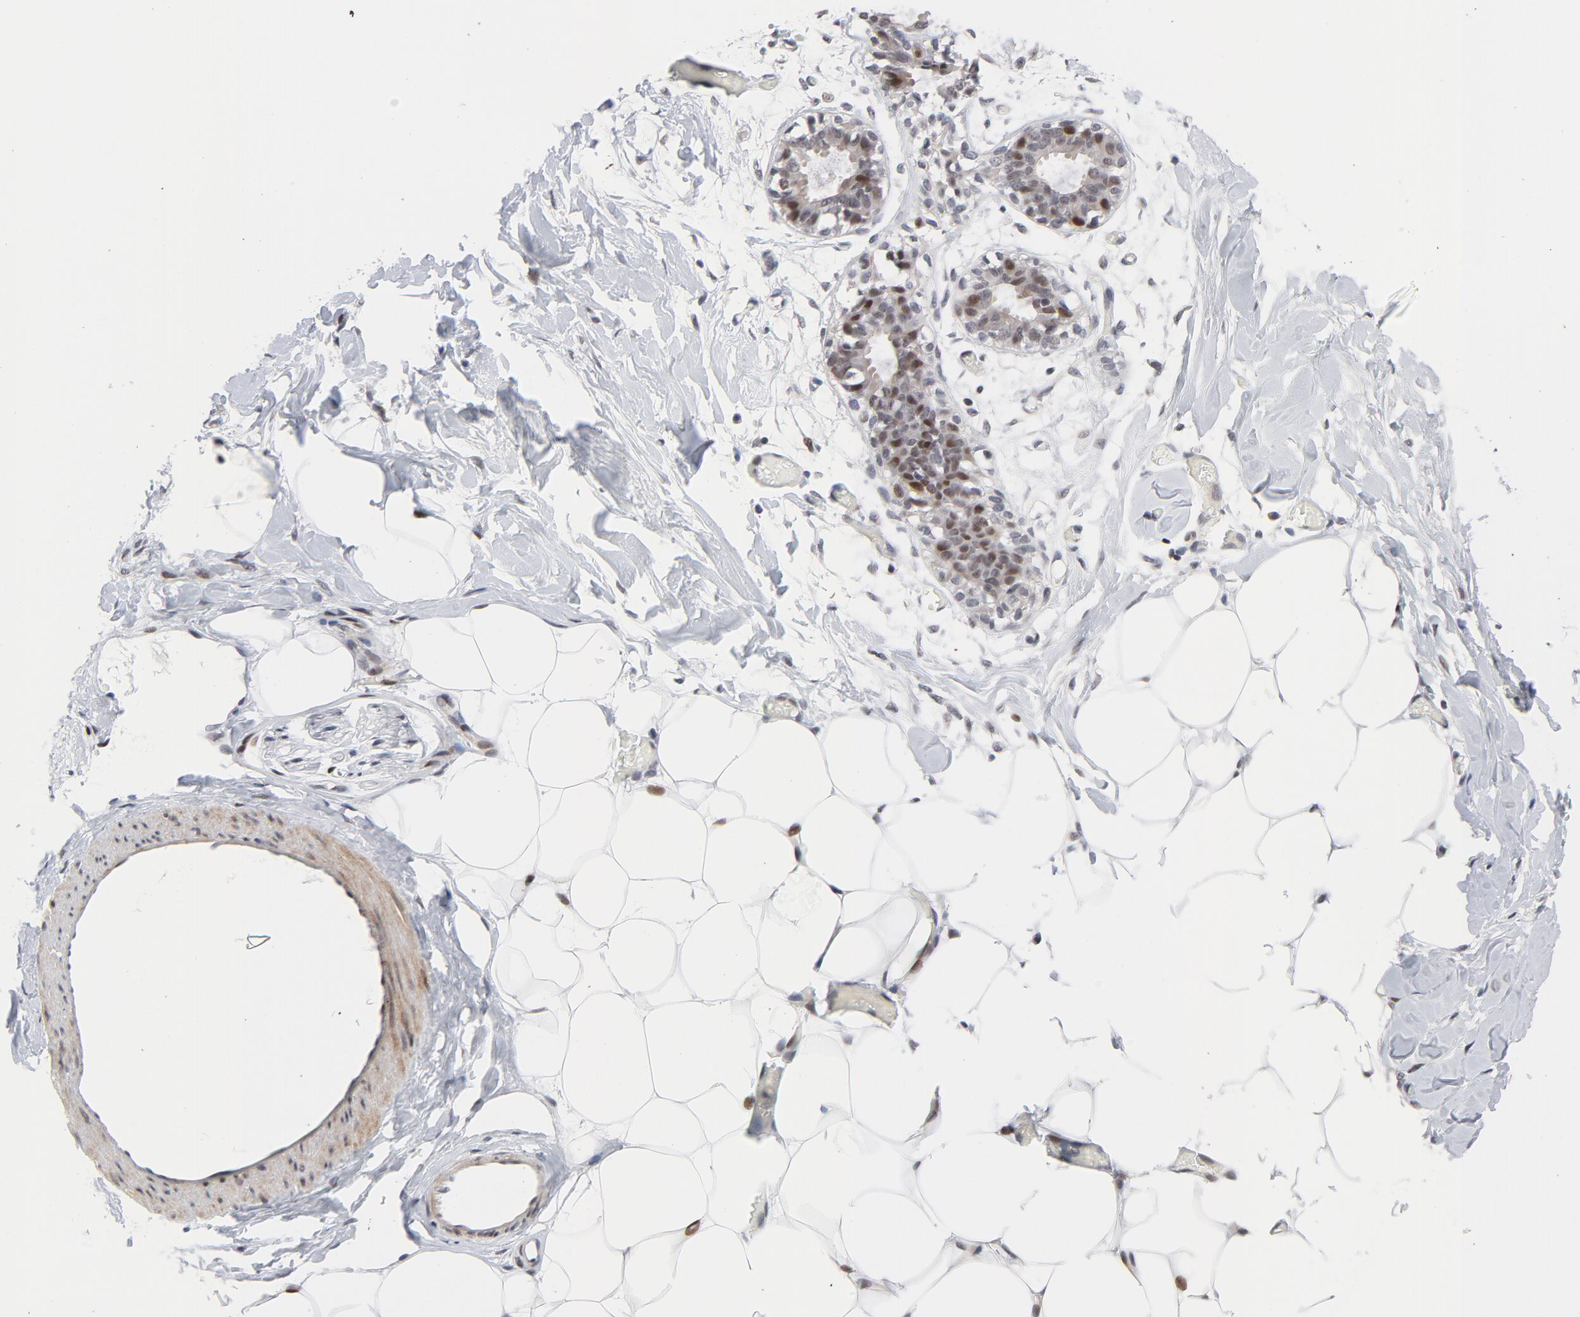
{"staining": {"intensity": "moderate", "quantity": ">75%", "location": "nuclear"}, "tissue": "breast", "cell_type": "Adipocytes", "image_type": "normal", "snomed": [{"axis": "morphology", "description": "Normal tissue, NOS"}, {"axis": "topography", "description": "Breast"}, {"axis": "topography", "description": "Adipose tissue"}], "caption": "High-magnification brightfield microscopy of normal breast stained with DAB (3,3'-diaminobenzidine) (brown) and counterstained with hematoxylin (blue). adipocytes exhibit moderate nuclear positivity is identified in about>75% of cells. (IHC, brightfield microscopy, high magnification).", "gene": "NFIC", "patient": {"sex": "female", "age": 25}}